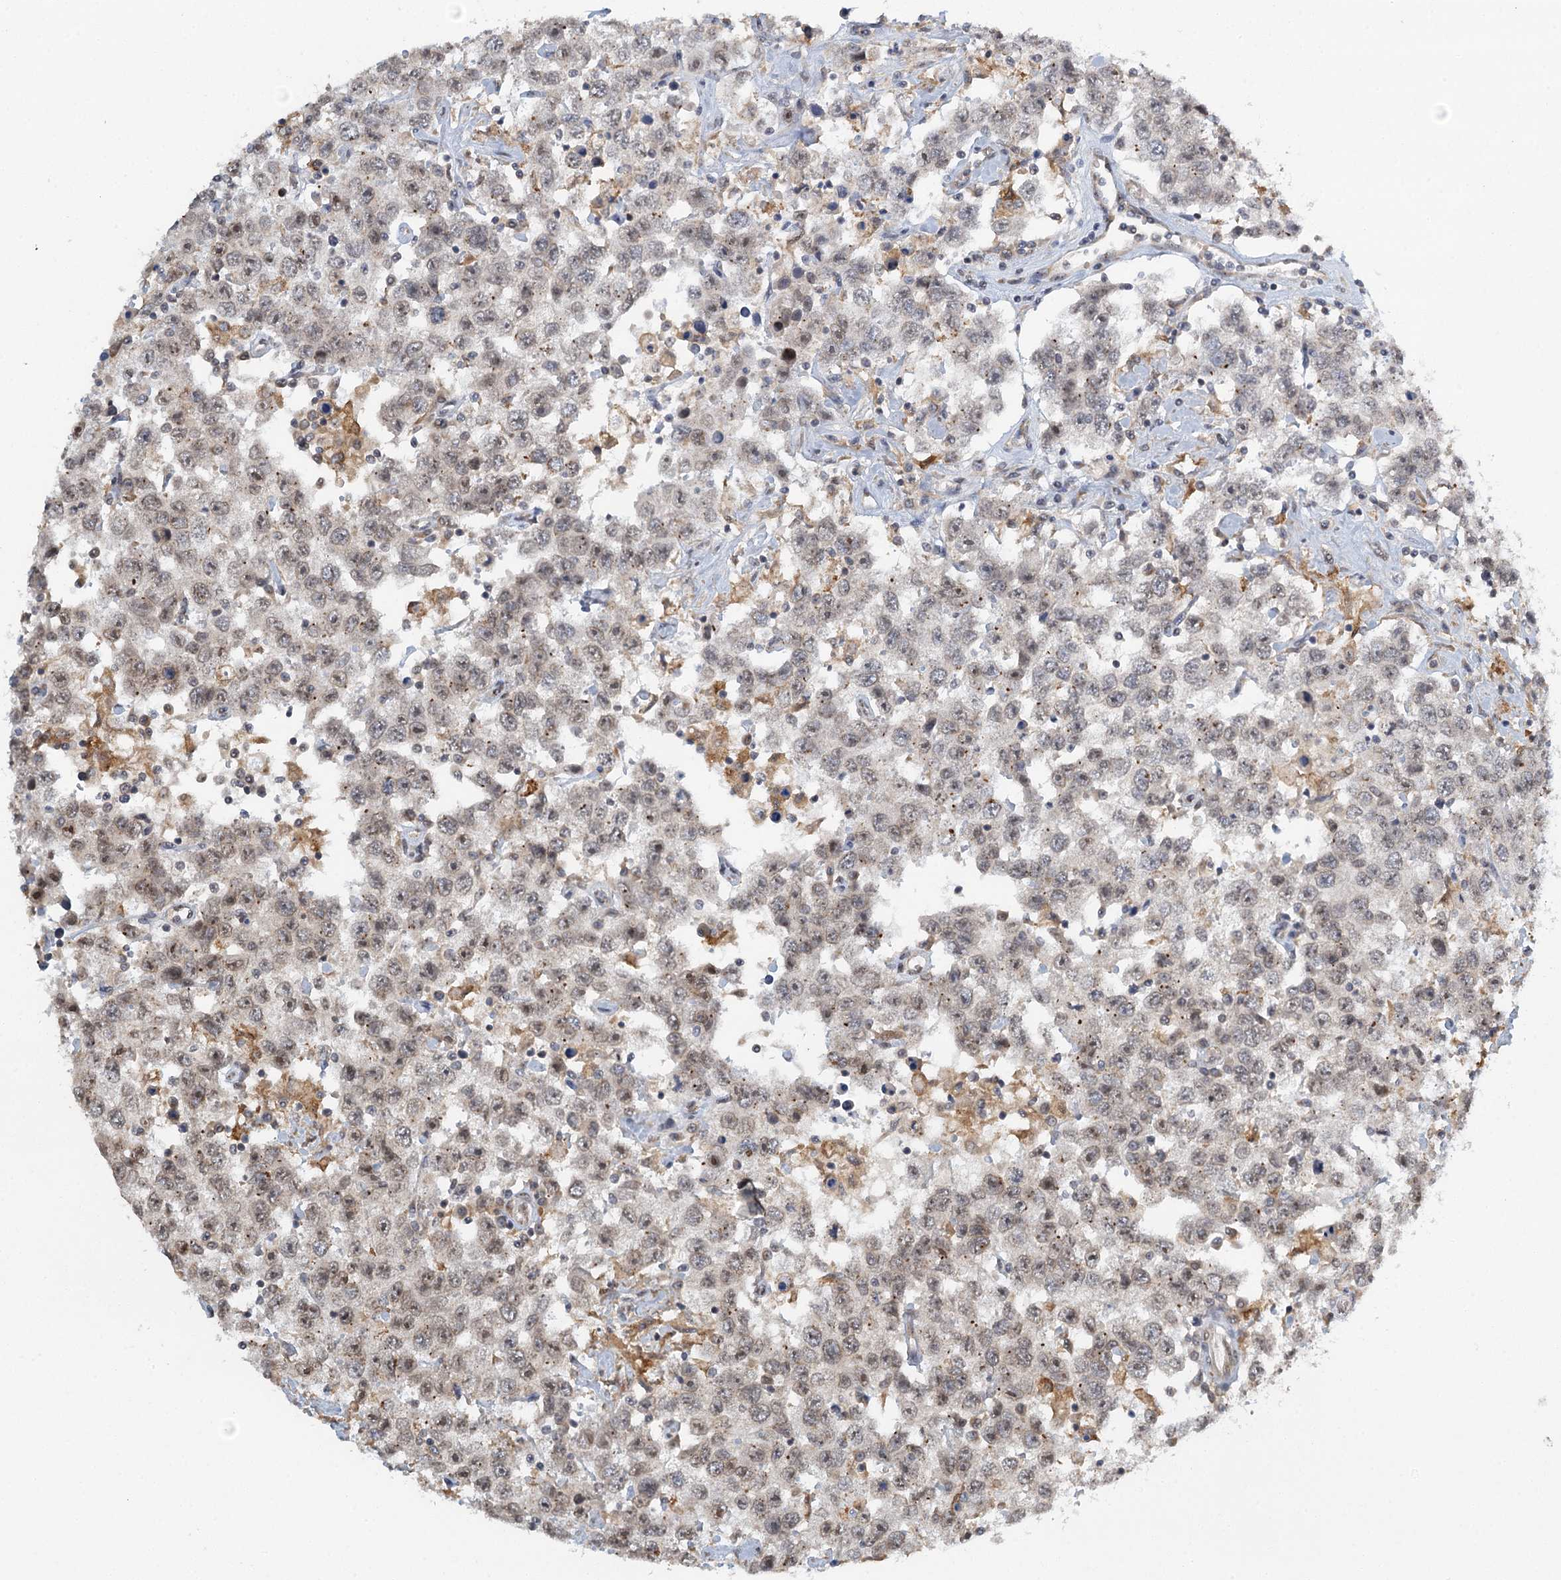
{"staining": {"intensity": "weak", "quantity": "25%-75%", "location": "cytoplasmic/membranous,nuclear"}, "tissue": "testis cancer", "cell_type": "Tumor cells", "image_type": "cancer", "snomed": [{"axis": "morphology", "description": "Seminoma, NOS"}, {"axis": "topography", "description": "Testis"}], "caption": "Immunohistochemical staining of human seminoma (testis) displays low levels of weak cytoplasmic/membranous and nuclear protein expression in about 25%-75% of tumor cells.", "gene": "TREX1", "patient": {"sex": "male", "age": 41}}